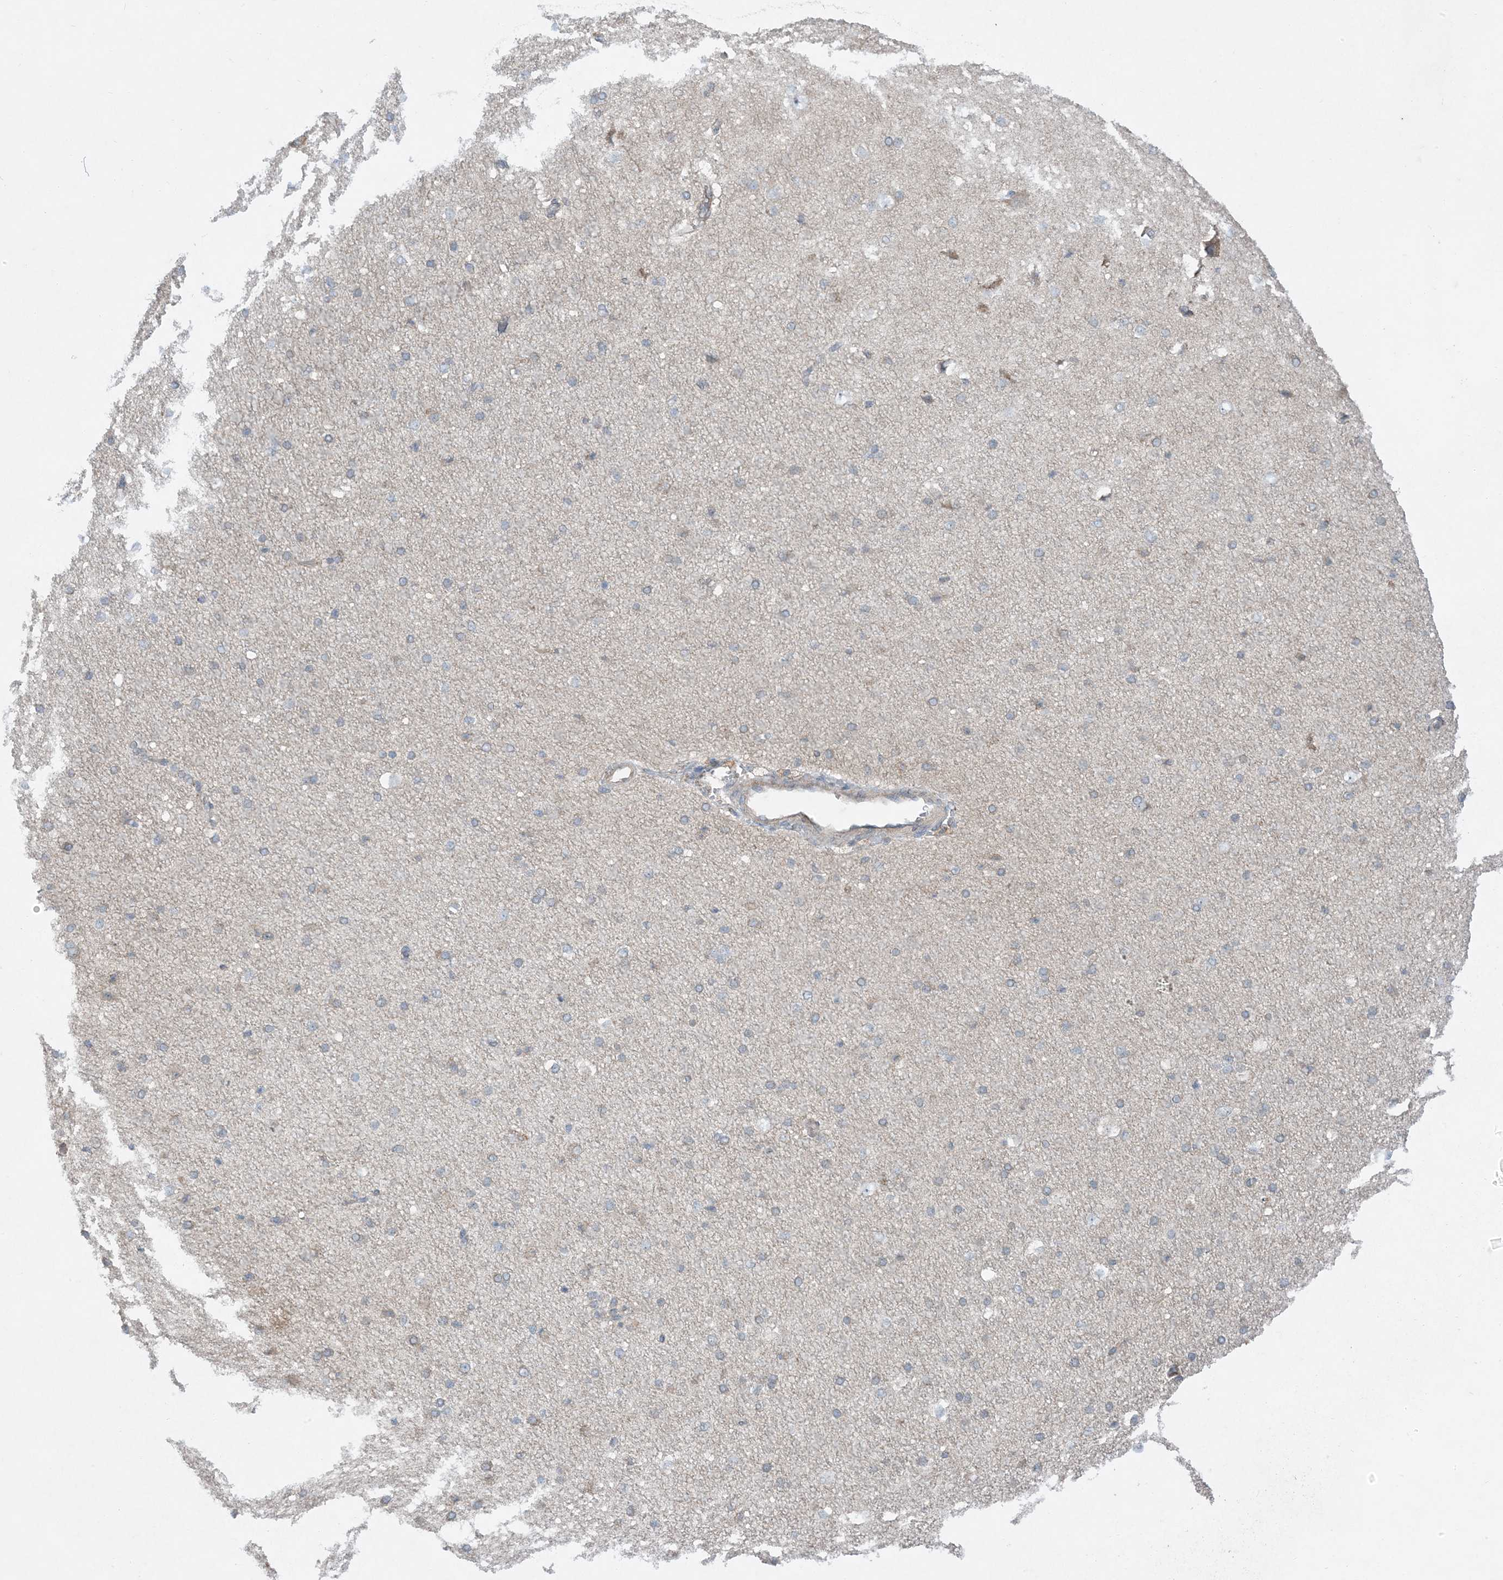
{"staining": {"intensity": "weak", "quantity": ">75%", "location": "cytoplasmic/membranous"}, "tissue": "cerebral cortex", "cell_type": "Endothelial cells", "image_type": "normal", "snomed": [{"axis": "morphology", "description": "Normal tissue, NOS"}, {"axis": "morphology", "description": "Developmental malformation"}, {"axis": "topography", "description": "Cerebral cortex"}], "caption": "Weak cytoplasmic/membranous expression is present in about >75% of endothelial cells in benign cerebral cortex.", "gene": "ODC1", "patient": {"sex": "female", "age": 30}}